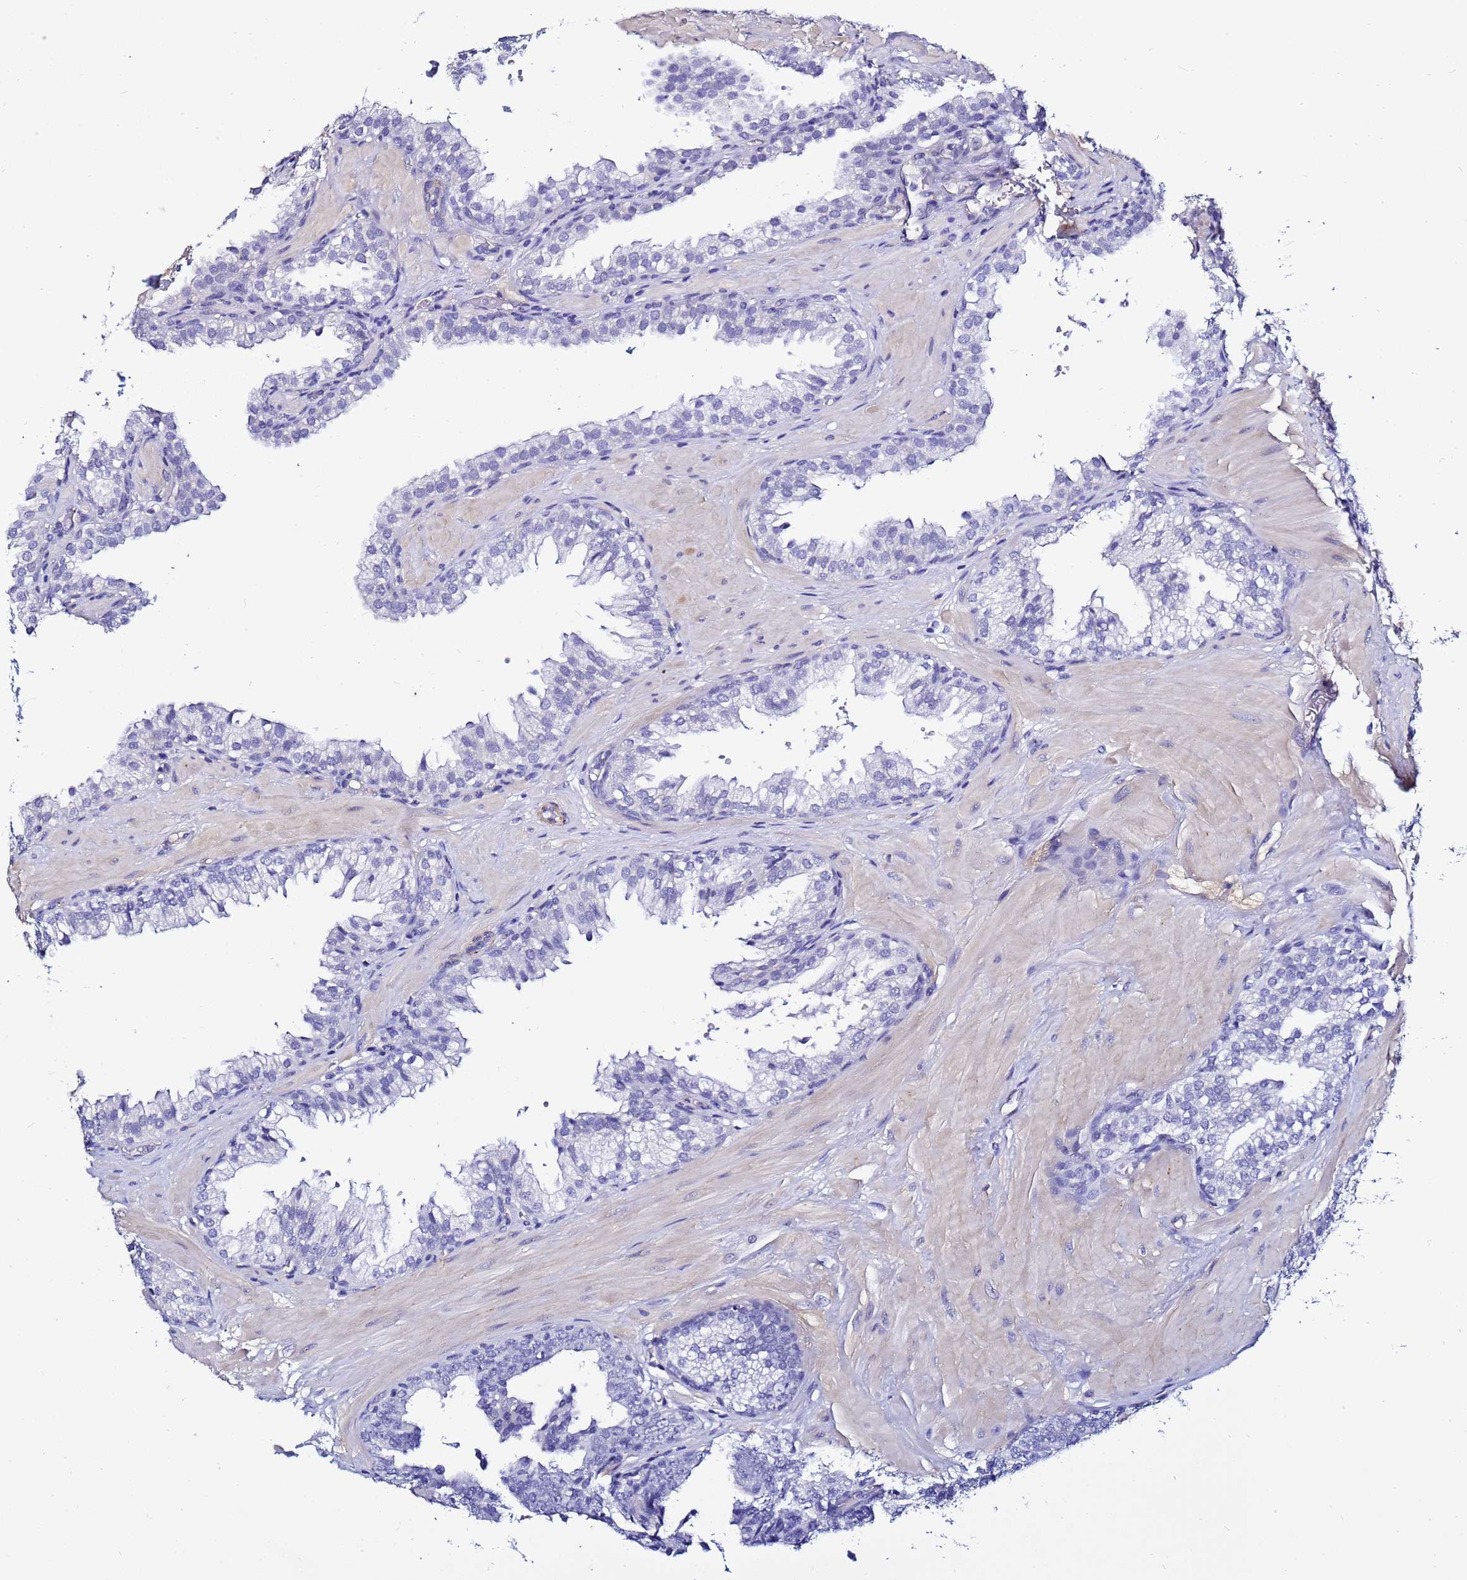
{"staining": {"intensity": "negative", "quantity": "none", "location": "none"}, "tissue": "prostate", "cell_type": "Glandular cells", "image_type": "normal", "snomed": [{"axis": "morphology", "description": "Normal tissue, NOS"}, {"axis": "topography", "description": "Prostate"}, {"axis": "topography", "description": "Peripheral nerve tissue"}], "caption": "Image shows no significant protein expression in glandular cells of benign prostate. (DAB (3,3'-diaminobenzidine) IHC, high magnification).", "gene": "DEFB104A", "patient": {"sex": "male", "age": 55}}